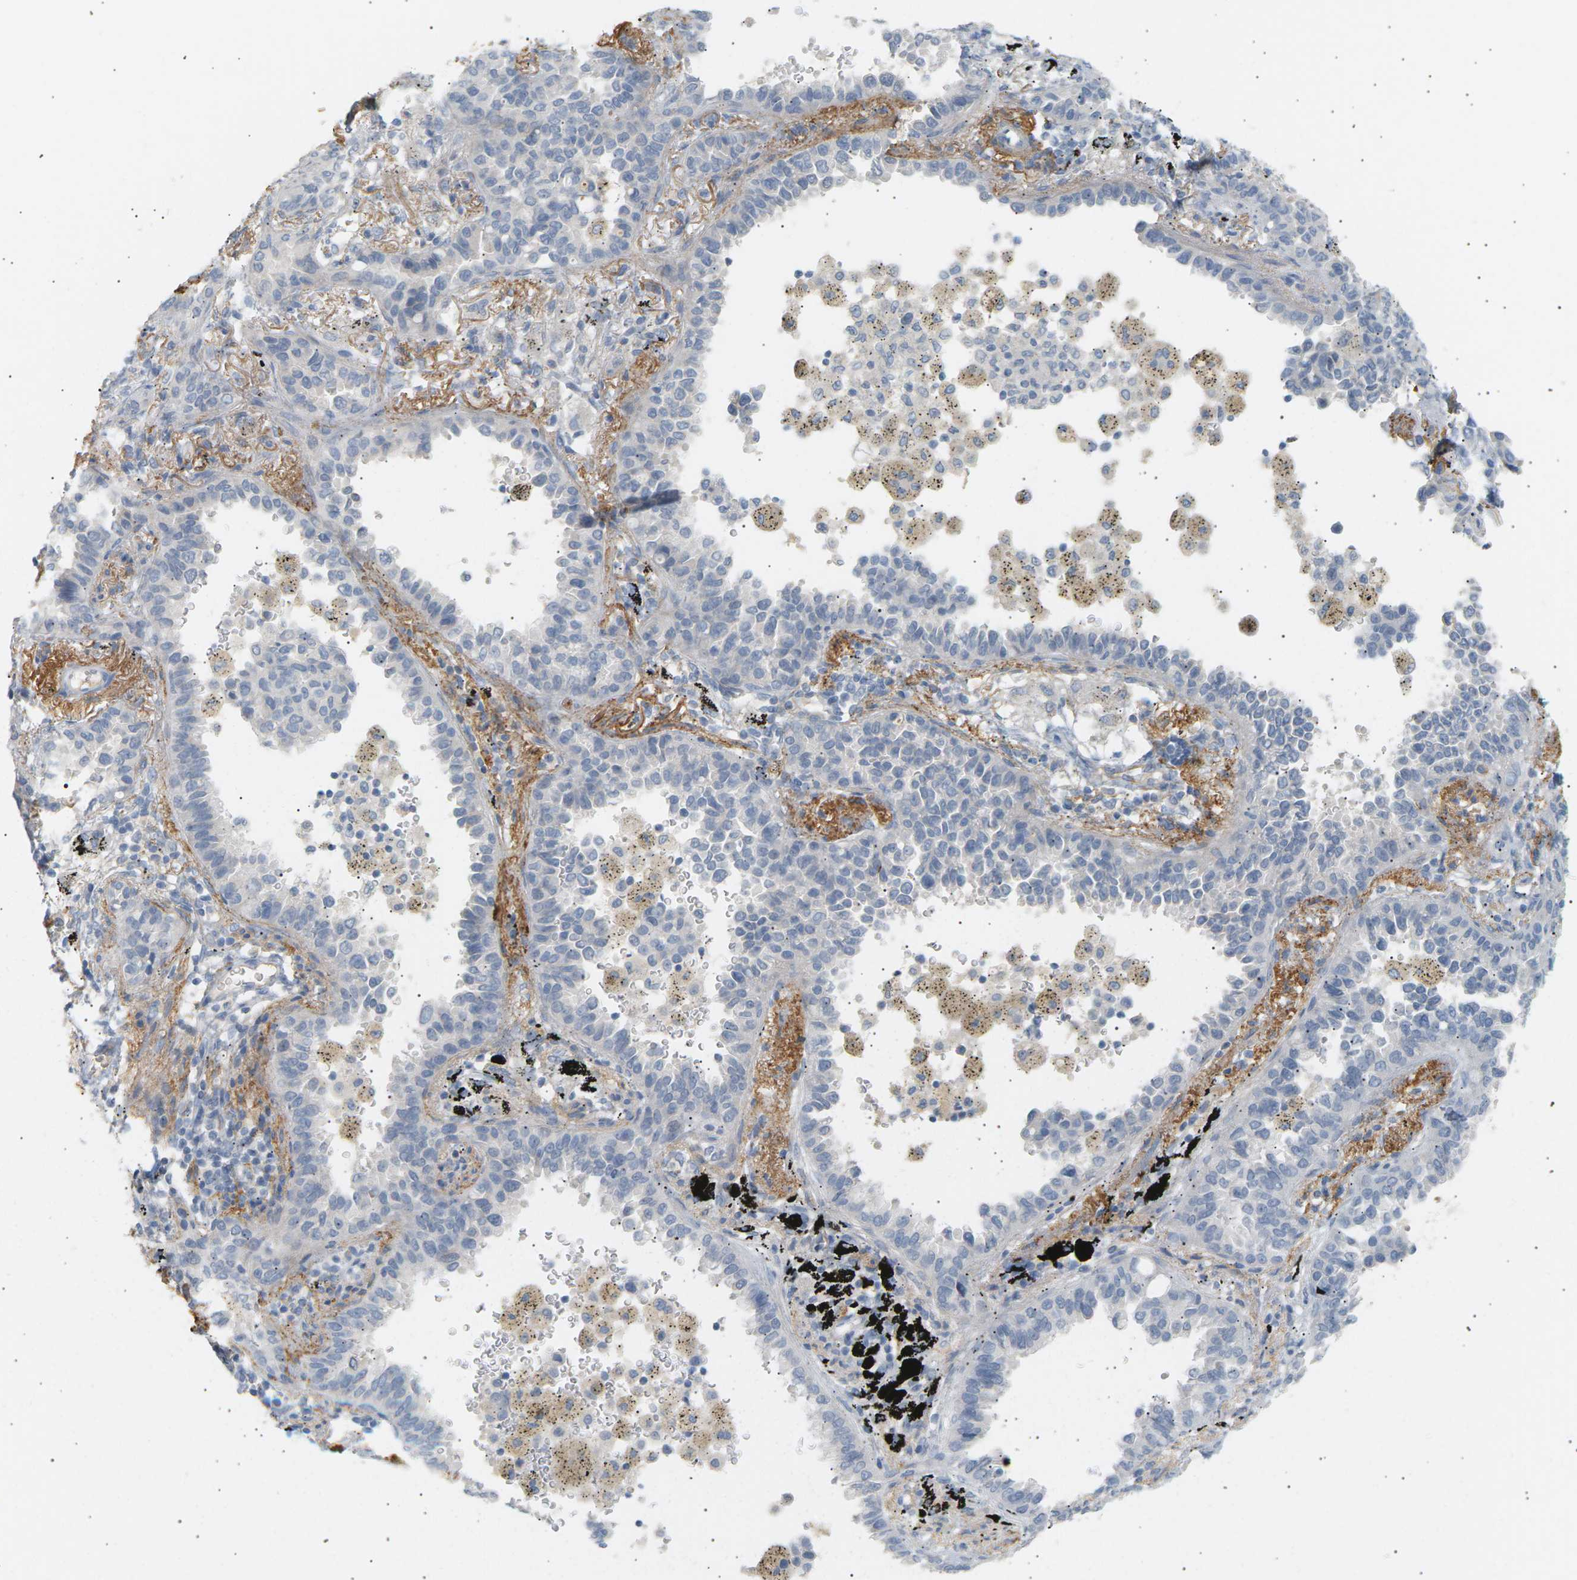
{"staining": {"intensity": "negative", "quantity": "none", "location": "none"}, "tissue": "lung cancer", "cell_type": "Tumor cells", "image_type": "cancer", "snomed": [{"axis": "morphology", "description": "Normal tissue, NOS"}, {"axis": "morphology", "description": "Adenocarcinoma, NOS"}, {"axis": "topography", "description": "Lung"}], "caption": "A photomicrograph of lung cancer stained for a protein shows no brown staining in tumor cells. (Stains: DAB (3,3'-diaminobenzidine) immunohistochemistry with hematoxylin counter stain, Microscopy: brightfield microscopy at high magnification).", "gene": "CLU", "patient": {"sex": "male", "age": 59}}